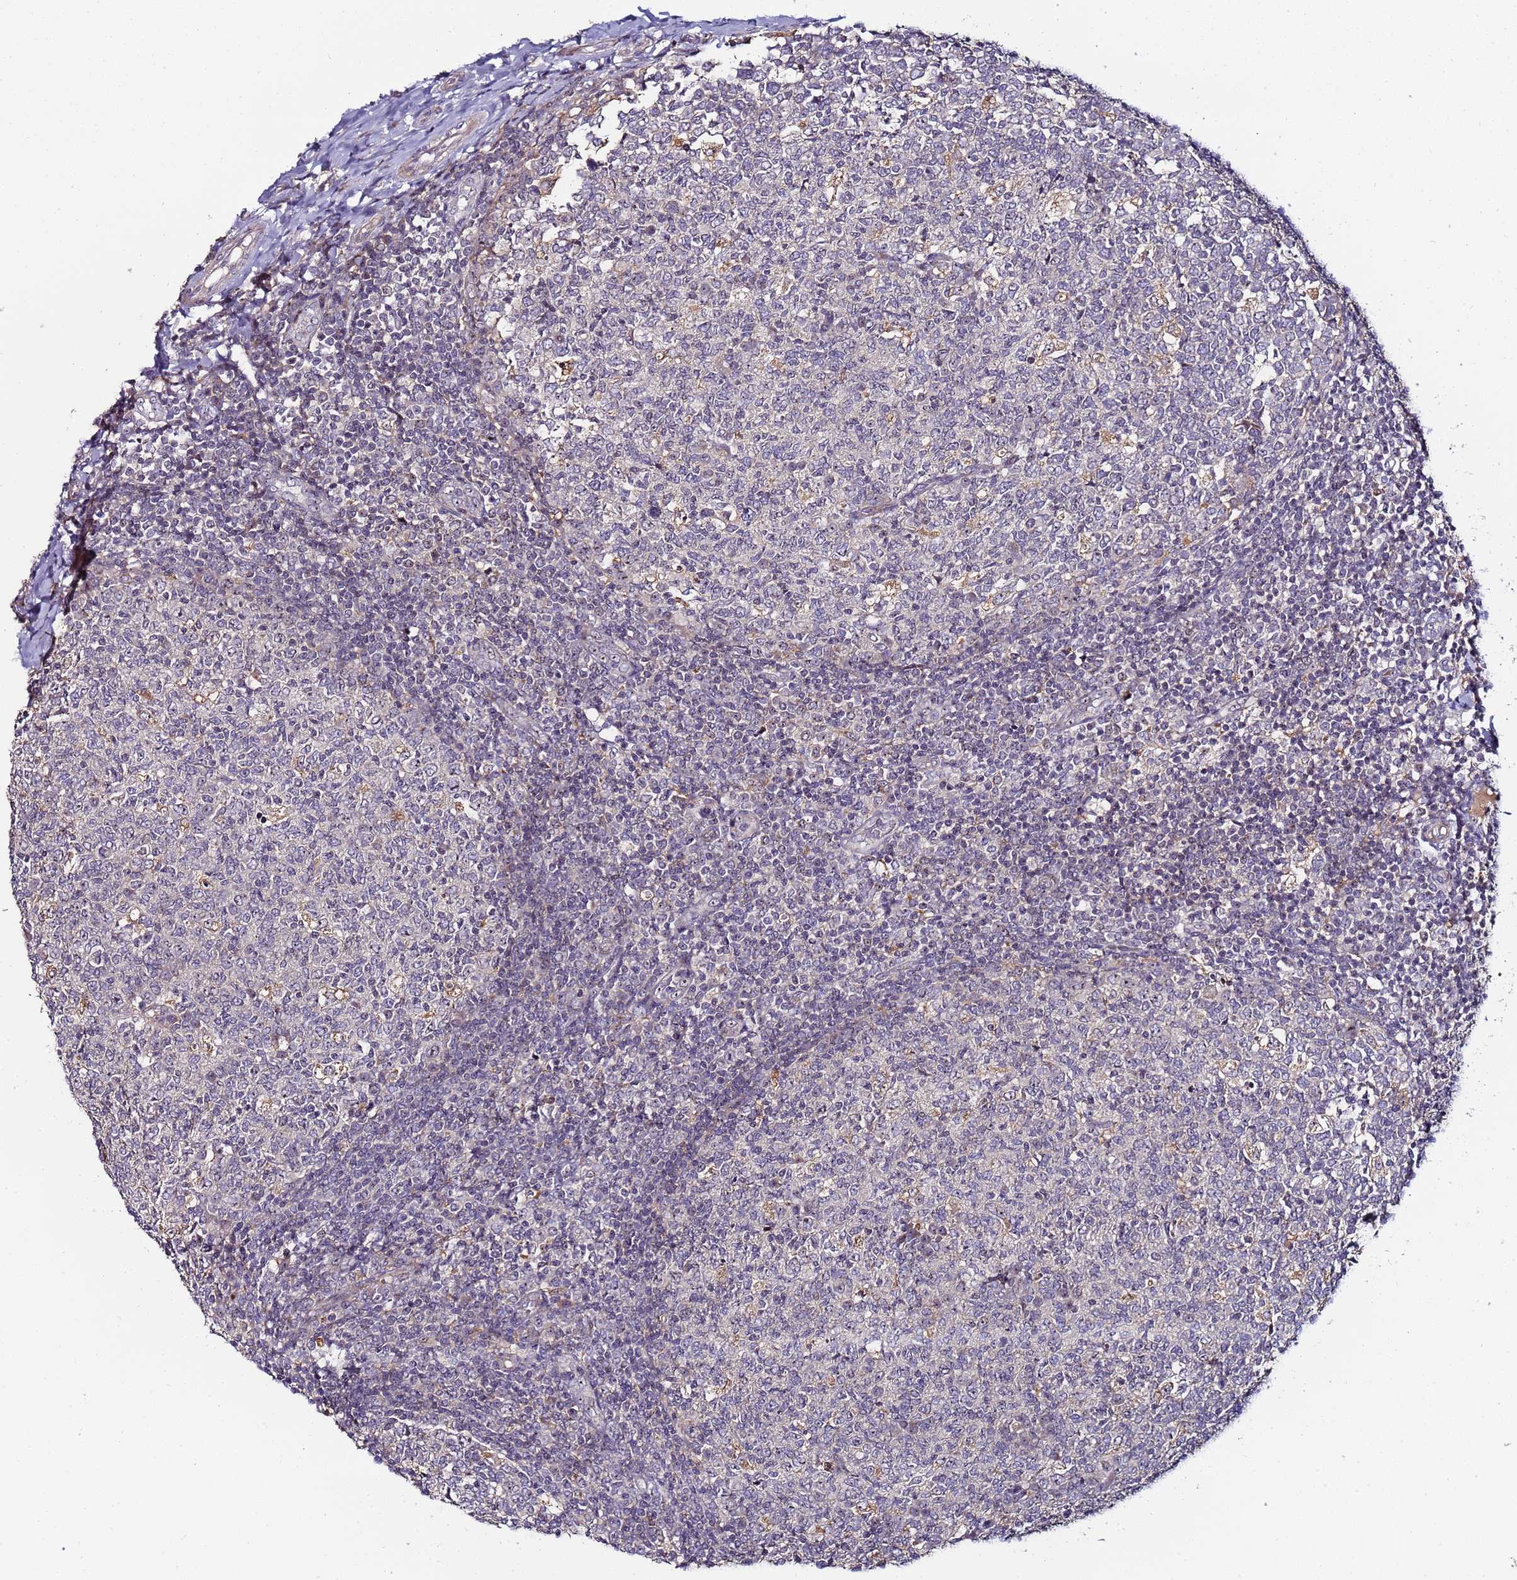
{"staining": {"intensity": "weak", "quantity": "25%-75%", "location": "cytoplasmic/membranous,nuclear"}, "tissue": "tonsil", "cell_type": "Germinal center cells", "image_type": "normal", "snomed": [{"axis": "morphology", "description": "Normal tissue, NOS"}, {"axis": "topography", "description": "Tonsil"}], "caption": "IHC of unremarkable human tonsil reveals low levels of weak cytoplasmic/membranous,nuclear positivity in approximately 25%-75% of germinal center cells.", "gene": "KRI1", "patient": {"sex": "female", "age": 19}}